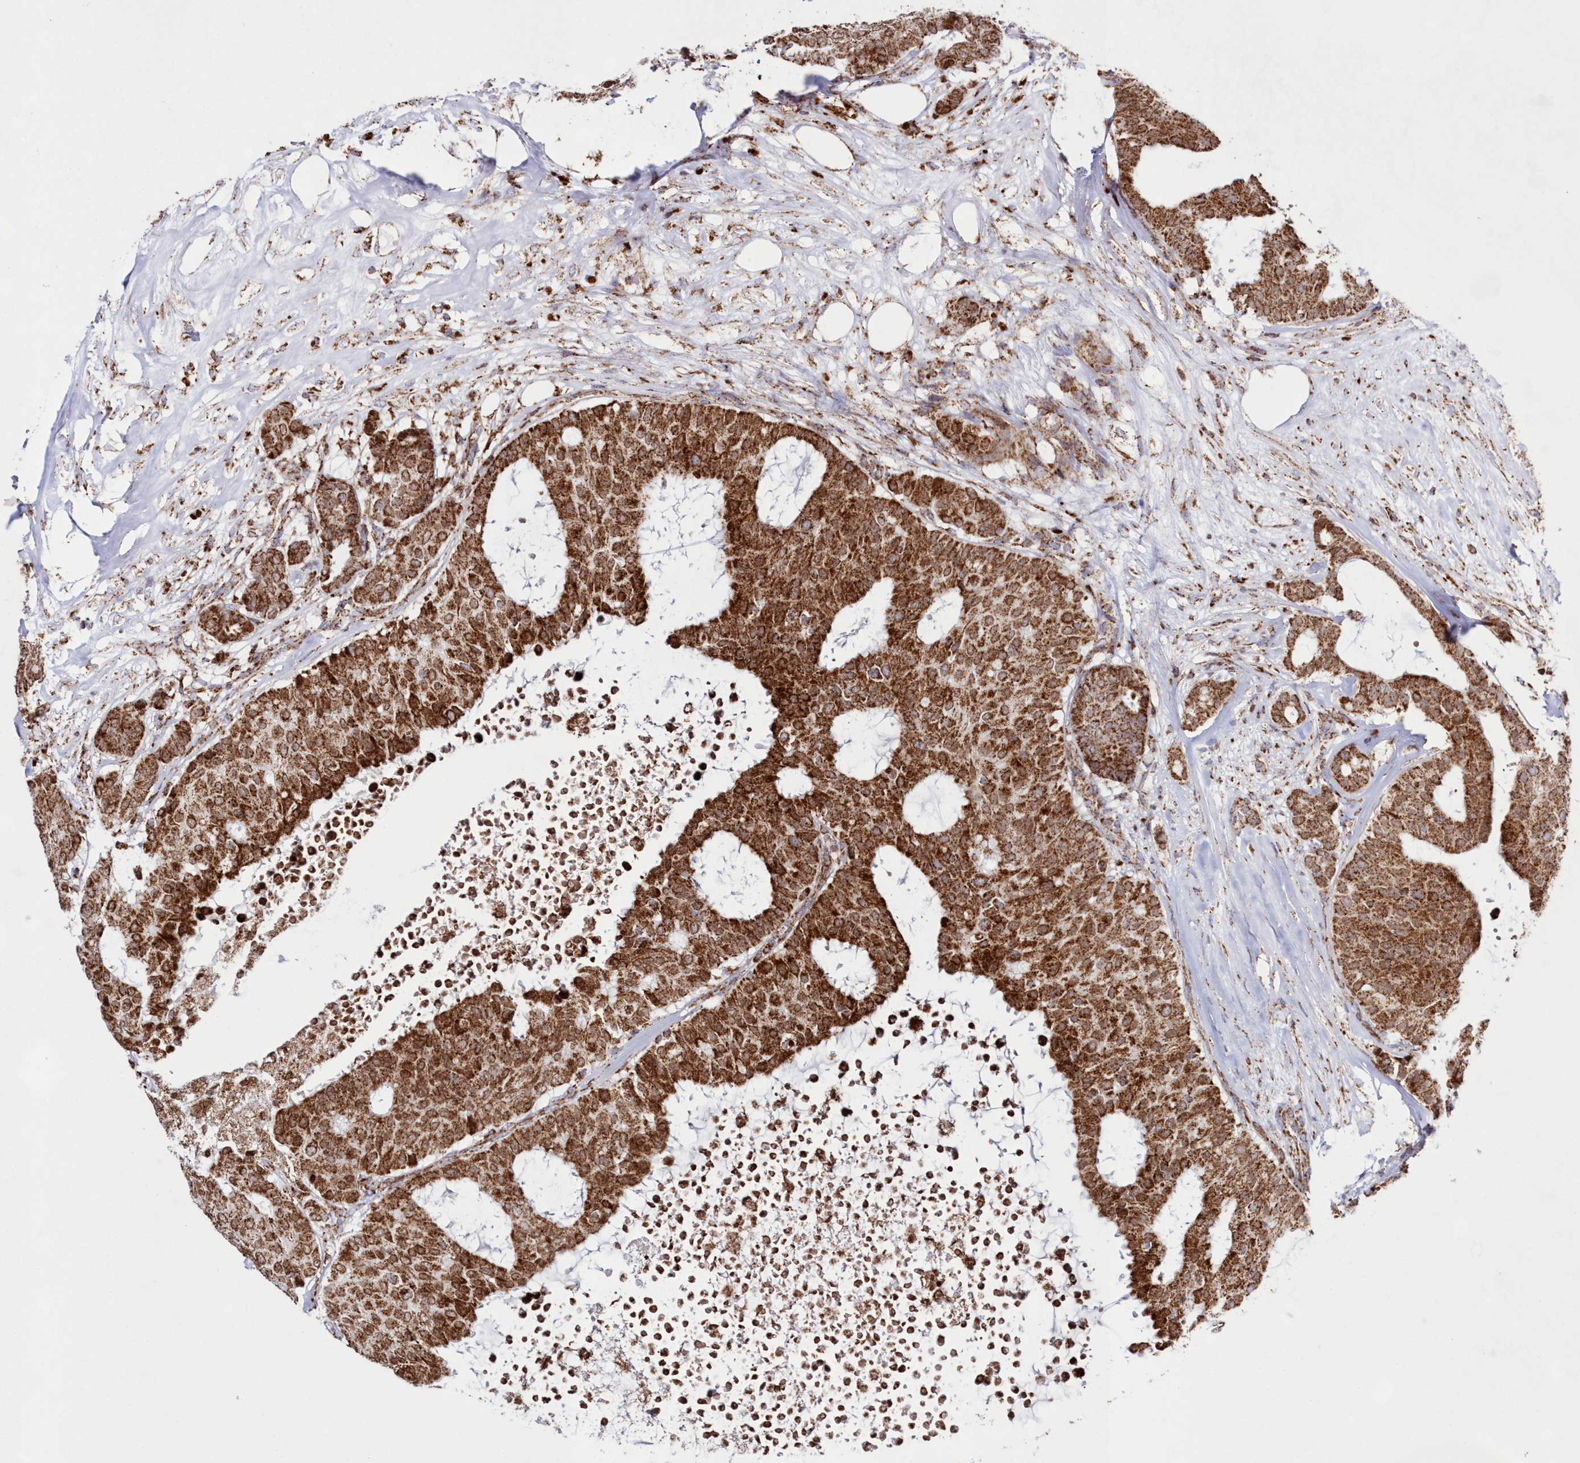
{"staining": {"intensity": "strong", "quantity": ">75%", "location": "cytoplasmic/membranous"}, "tissue": "breast cancer", "cell_type": "Tumor cells", "image_type": "cancer", "snomed": [{"axis": "morphology", "description": "Duct carcinoma"}, {"axis": "topography", "description": "Breast"}], "caption": "IHC of infiltrating ductal carcinoma (breast) reveals high levels of strong cytoplasmic/membranous positivity in approximately >75% of tumor cells.", "gene": "HADHB", "patient": {"sex": "female", "age": 75}}